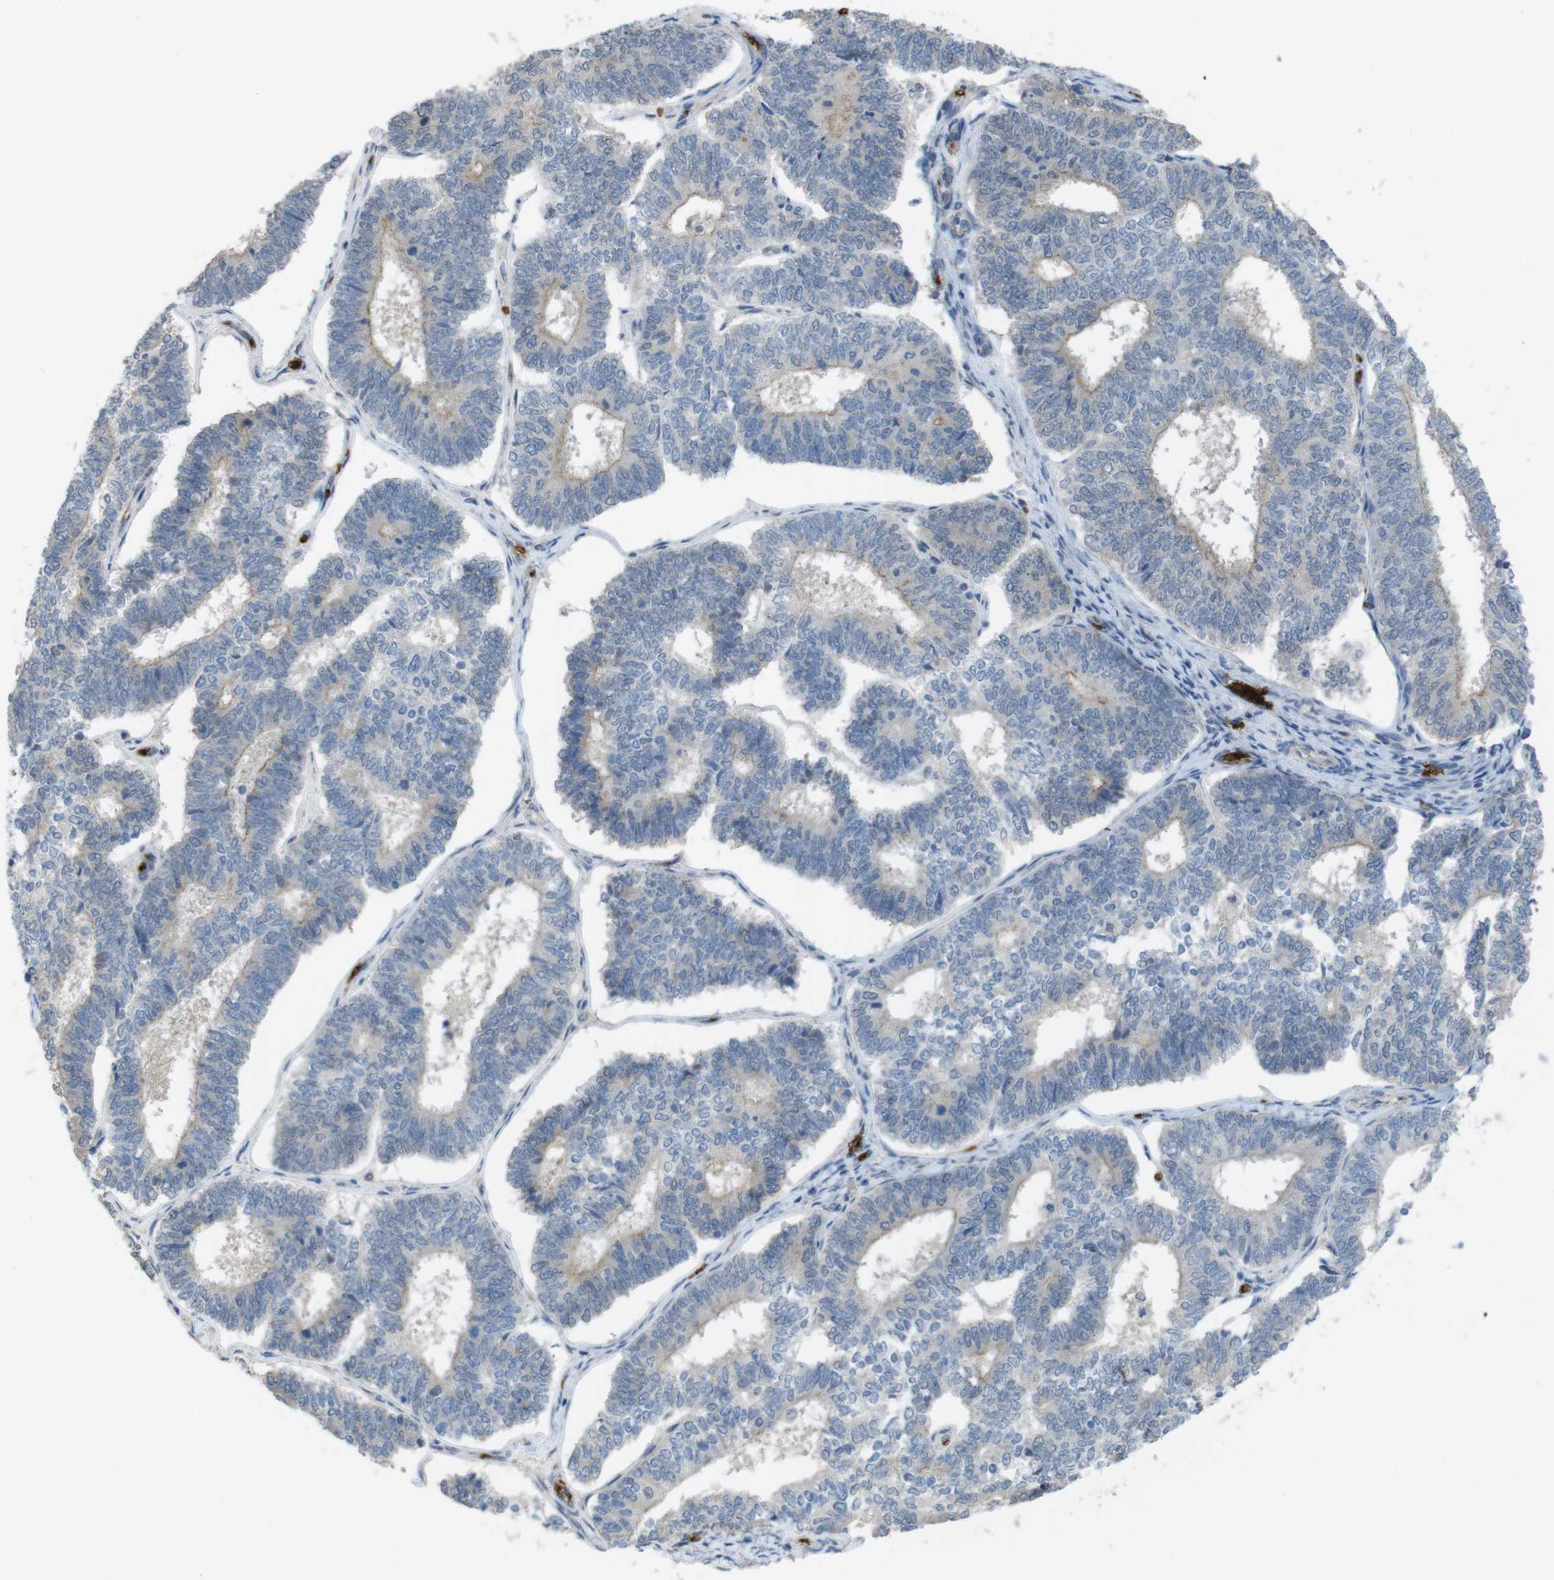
{"staining": {"intensity": "weak", "quantity": "25%-75%", "location": "cytoplasmic/membranous"}, "tissue": "endometrial cancer", "cell_type": "Tumor cells", "image_type": "cancer", "snomed": [{"axis": "morphology", "description": "Adenocarcinoma, NOS"}, {"axis": "topography", "description": "Endometrium"}], "caption": "This is an image of IHC staining of endometrial cancer, which shows weak positivity in the cytoplasmic/membranous of tumor cells.", "gene": "GYPA", "patient": {"sex": "female", "age": 70}}